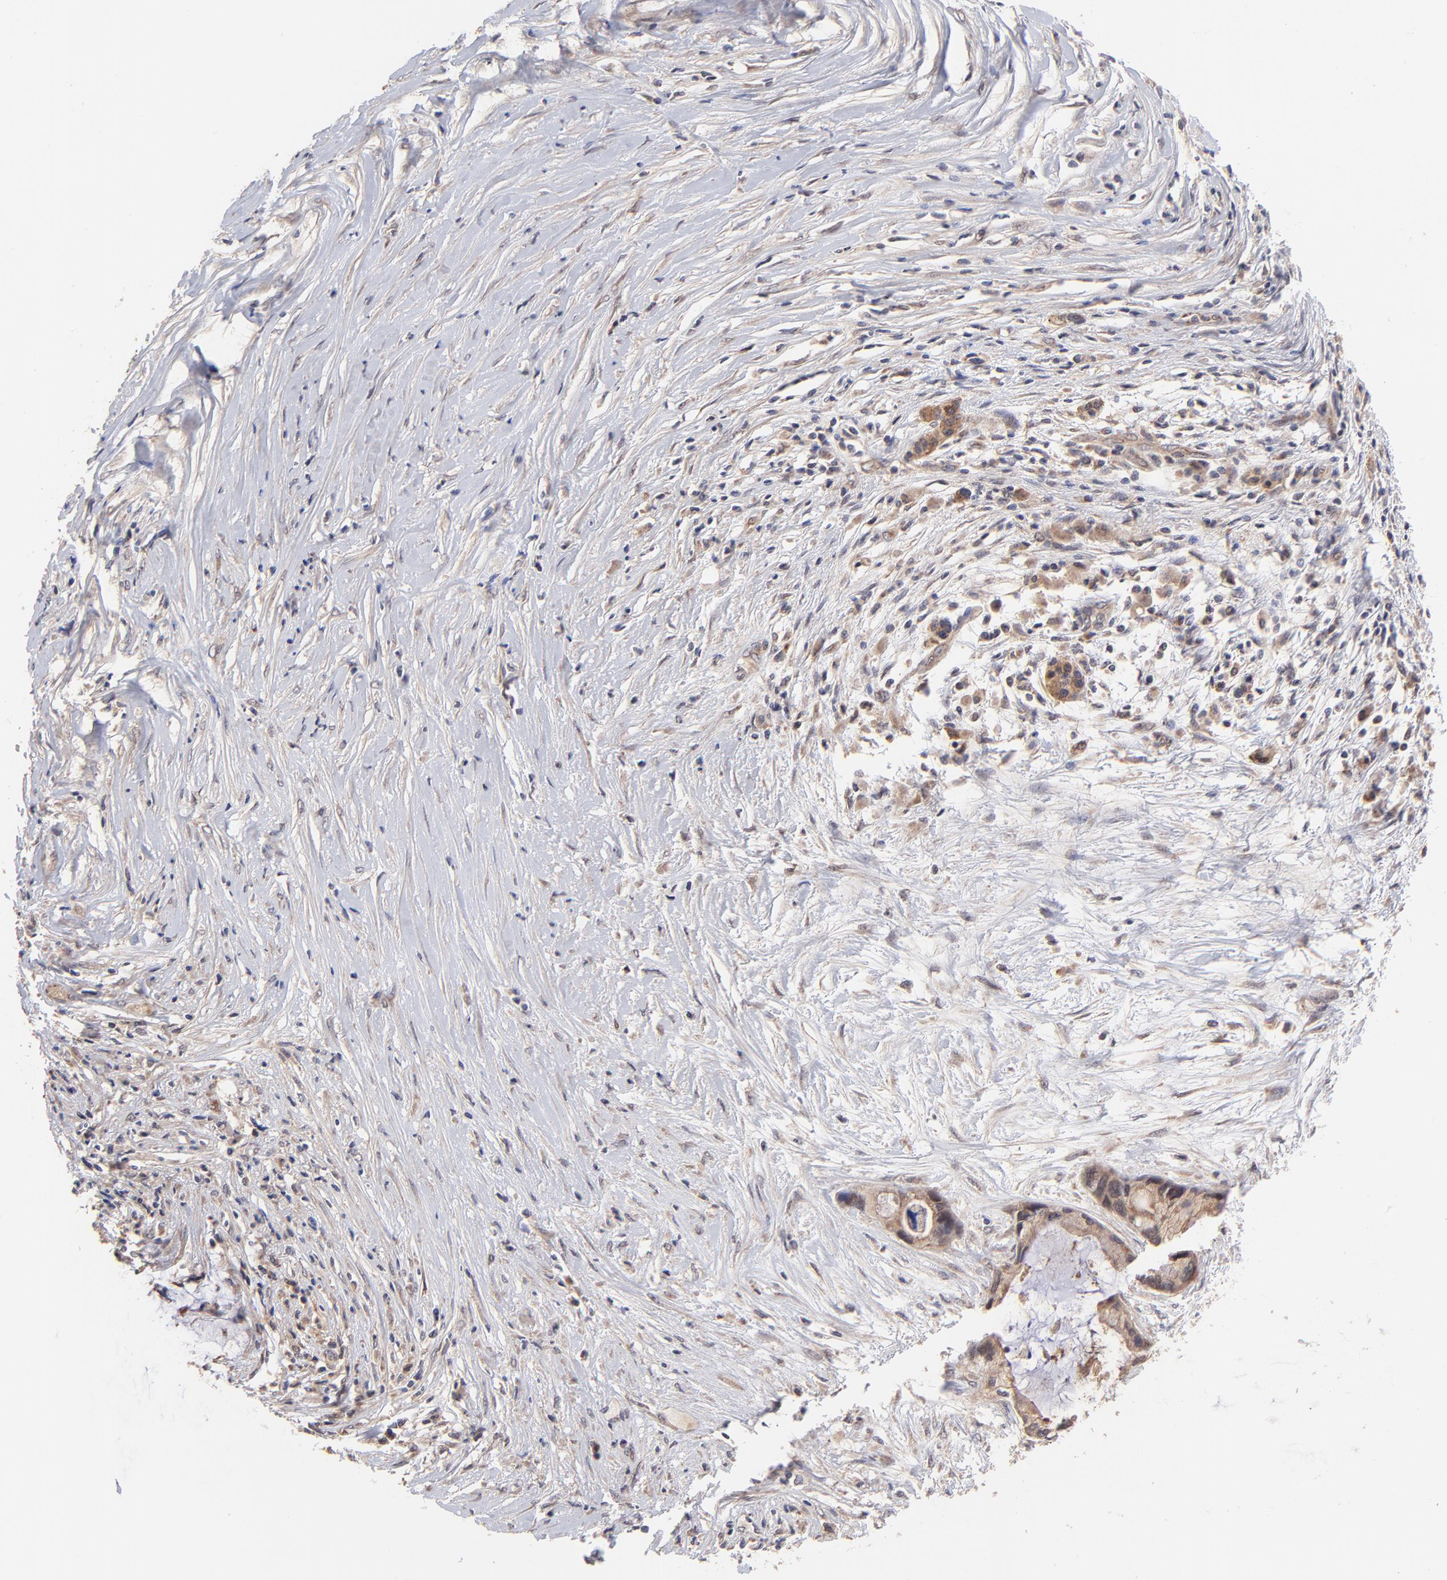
{"staining": {"intensity": "weak", "quantity": ">75%", "location": "cytoplasmic/membranous"}, "tissue": "pancreatic cancer", "cell_type": "Tumor cells", "image_type": "cancer", "snomed": [{"axis": "morphology", "description": "Adenocarcinoma, NOS"}, {"axis": "topography", "description": "Pancreas"}], "caption": "A high-resolution photomicrograph shows immunohistochemistry (IHC) staining of pancreatic cancer, which reveals weak cytoplasmic/membranous expression in about >75% of tumor cells.", "gene": "BAIAP2L2", "patient": {"sex": "female", "age": 59}}